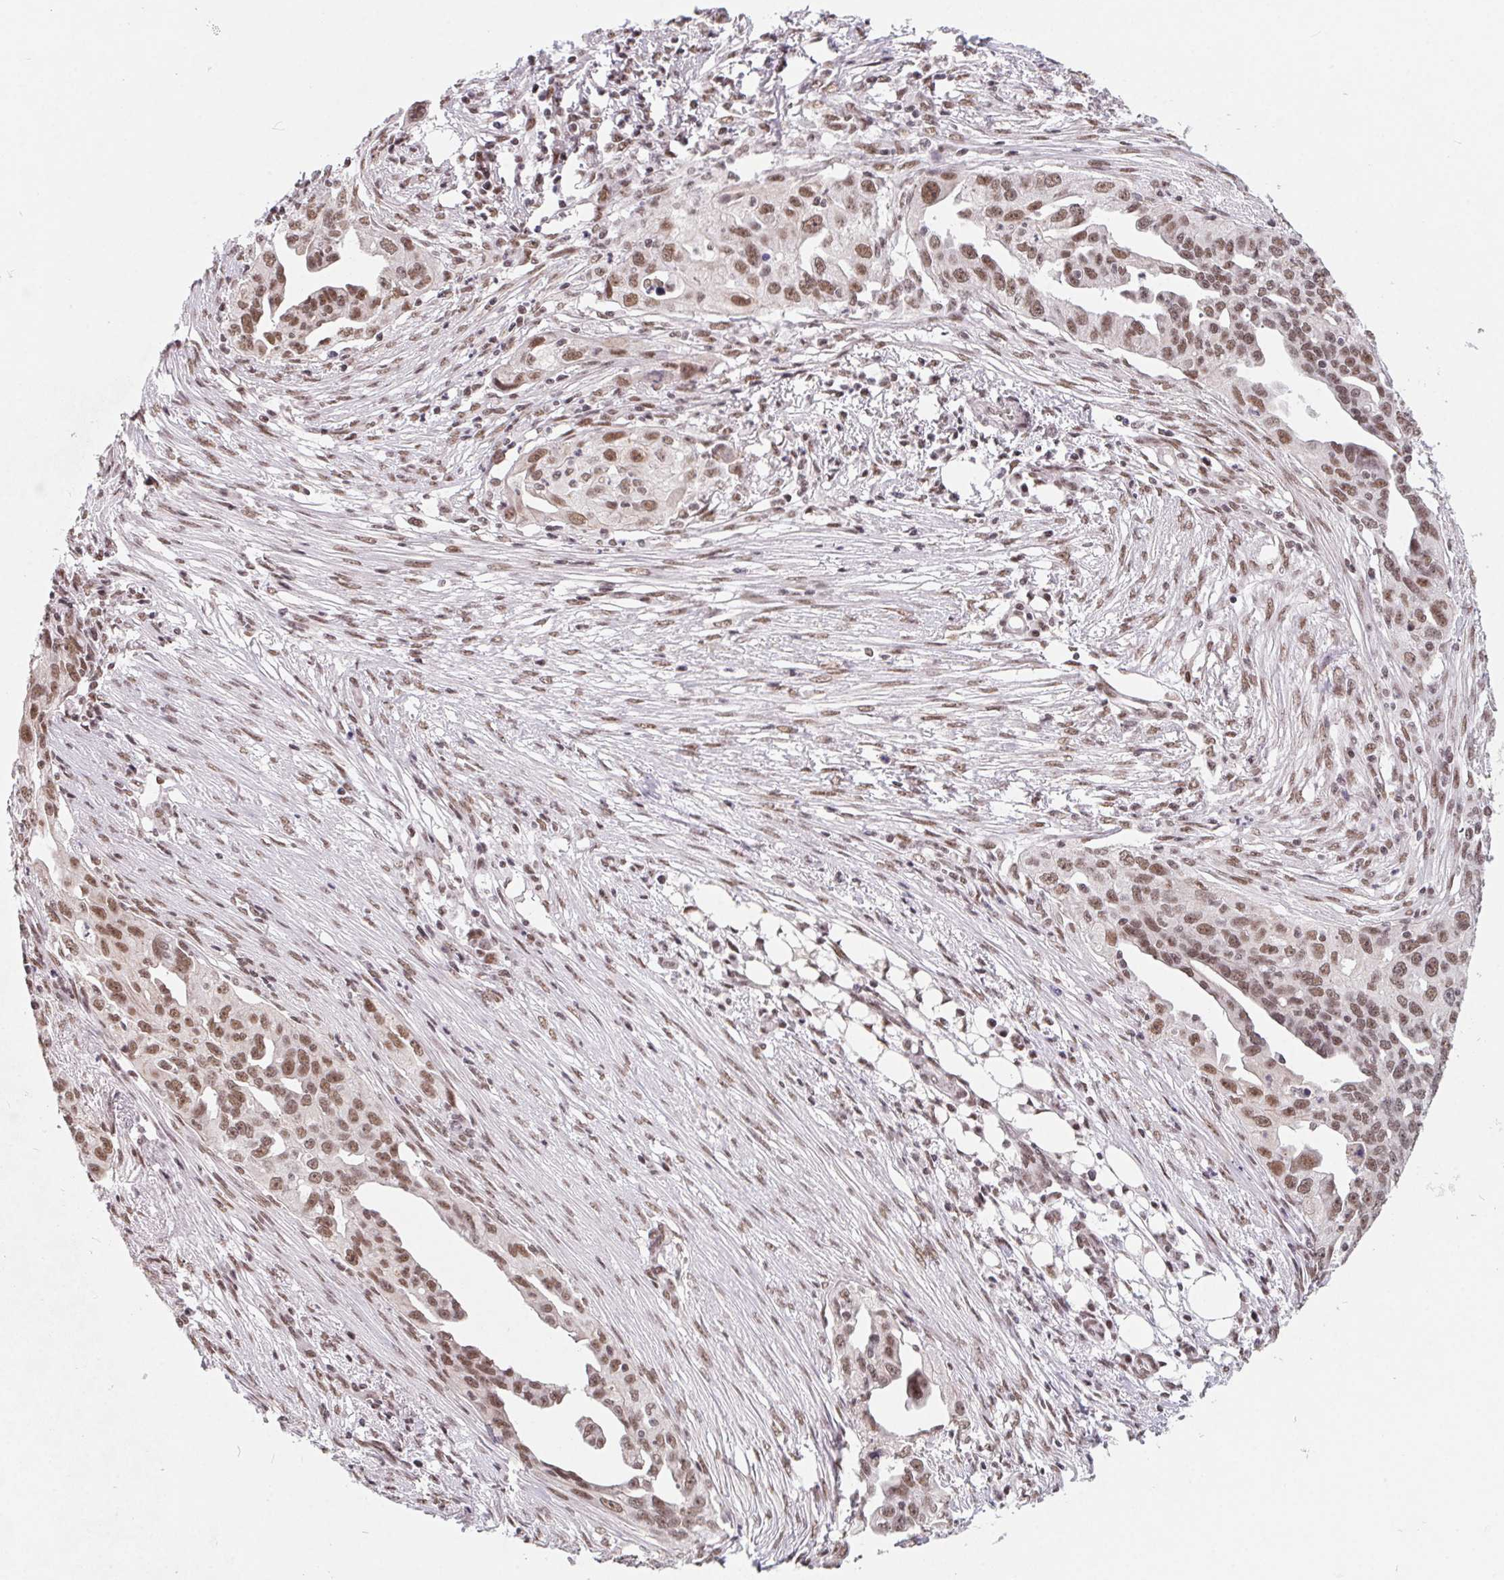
{"staining": {"intensity": "moderate", "quantity": ">75%", "location": "nuclear"}, "tissue": "ovarian cancer", "cell_type": "Tumor cells", "image_type": "cancer", "snomed": [{"axis": "morphology", "description": "Carcinoma, endometroid"}, {"axis": "morphology", "description": "Cystadenocarcinoma, serous, NOS"}, {"axis": "topography", "description": "Ovary"}], "caption": "Immunohistochemistry (IHC) micrograph of human serous cystadenocarcinoma (ovarian) stained for a protein (brown), which exhibits medium levels of moderate nuclear expression in approximately >75% of tumor cells.", "gene": "TCERG1", "patient": {"sex": "female", "age": 45}}